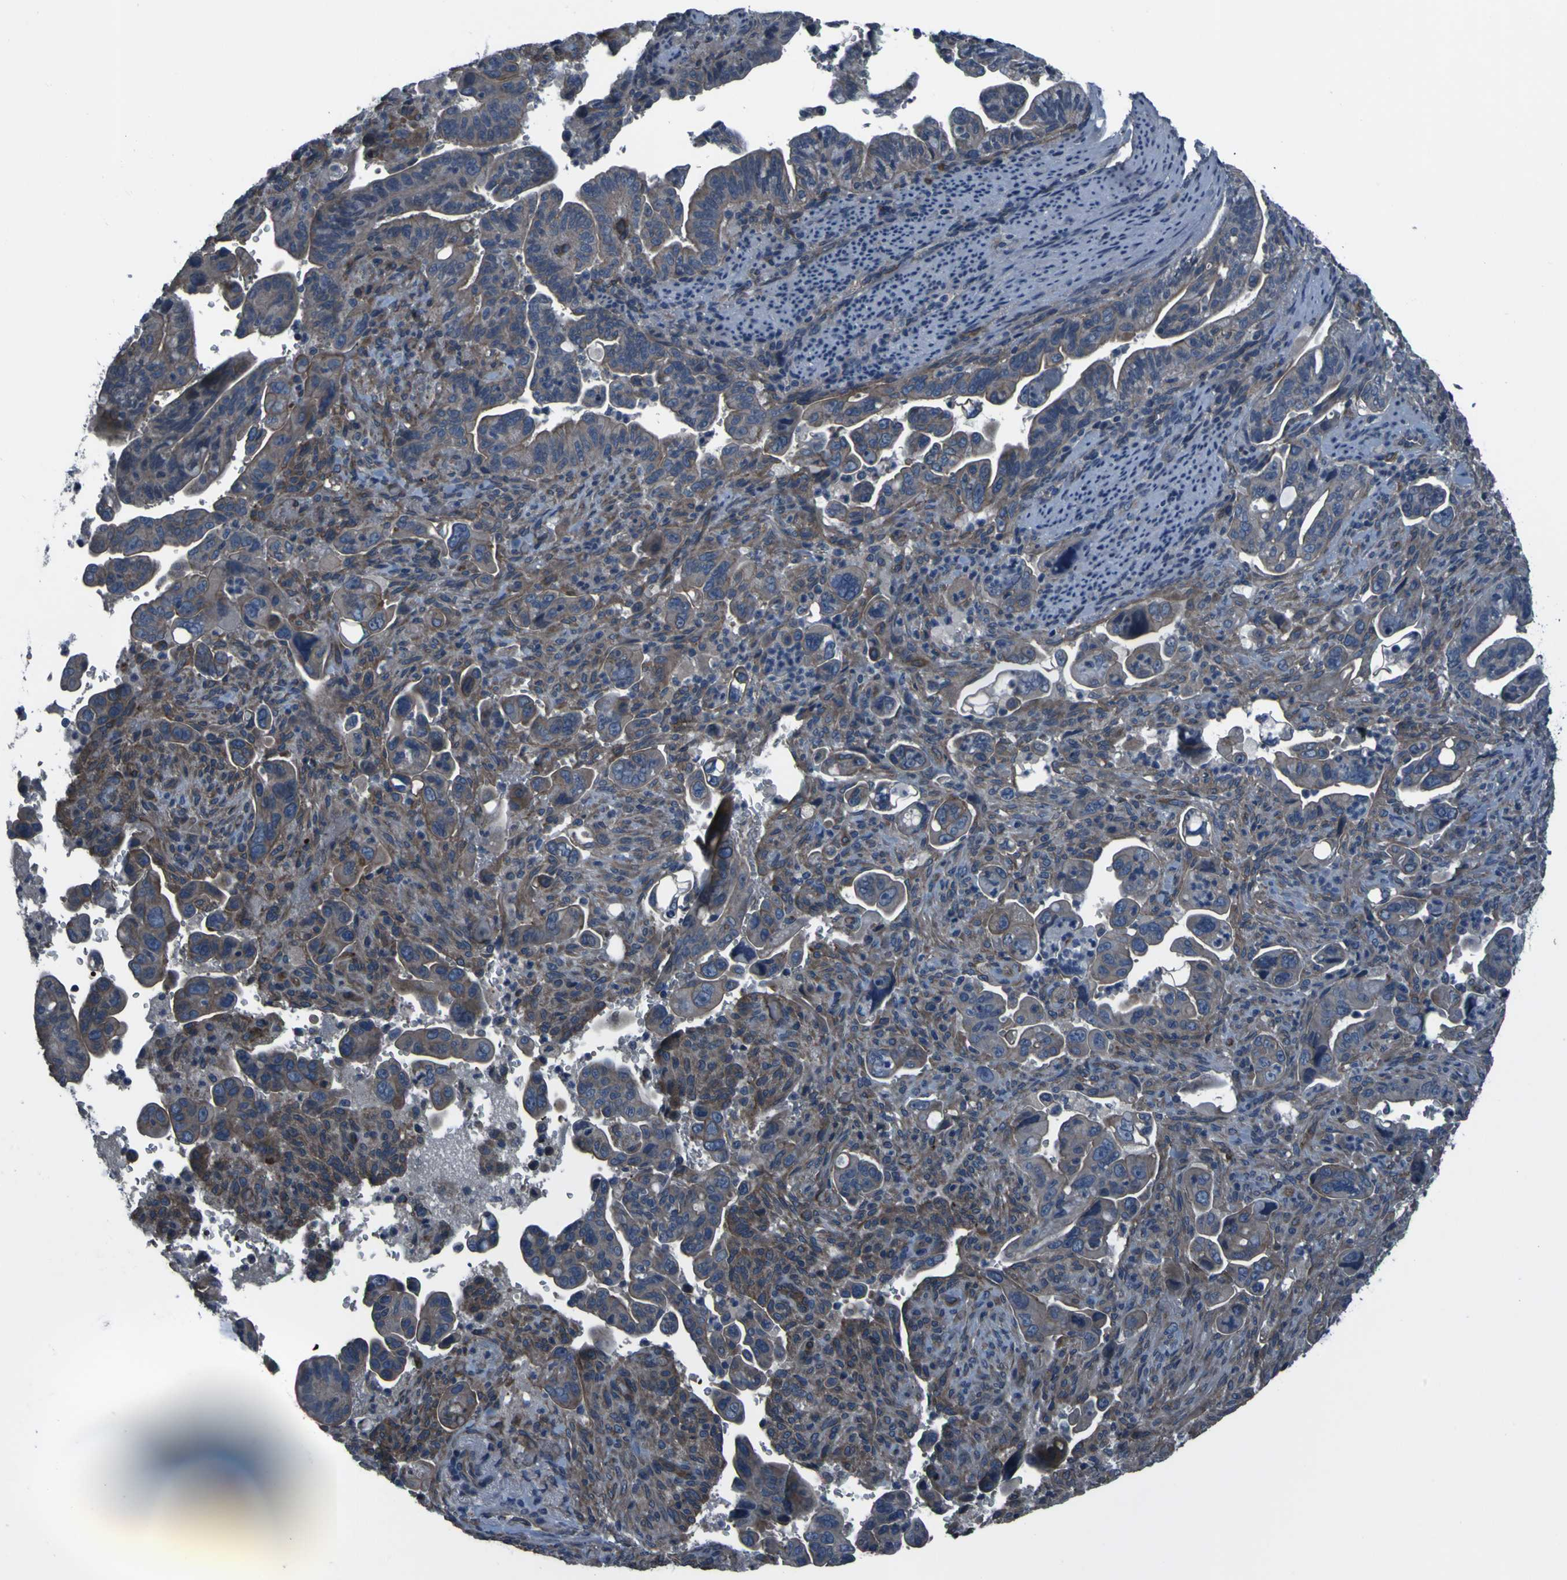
{"staining": {"intensity": "weak", "quantity": ">75%", "location": "cytoplasmic/membranous"}, "tissue": "pancreatic cancer", "cell_type": "Tumor cells", "image_type": "cancer", "snomed": [{"axis": "morphology", "description": "Adenocarcinoma, NOS"}, {"axis": "topography", "description": "Pancreas"}], "caption": "High-power microscopy captured an IHC micrograph of pancreatic cancer, revealing weak cytoplasmic/membranous expression in about >75% of tumor cells.", "gene": "GRAMD1A", "patient": {"sex": "male", "age": 70}}